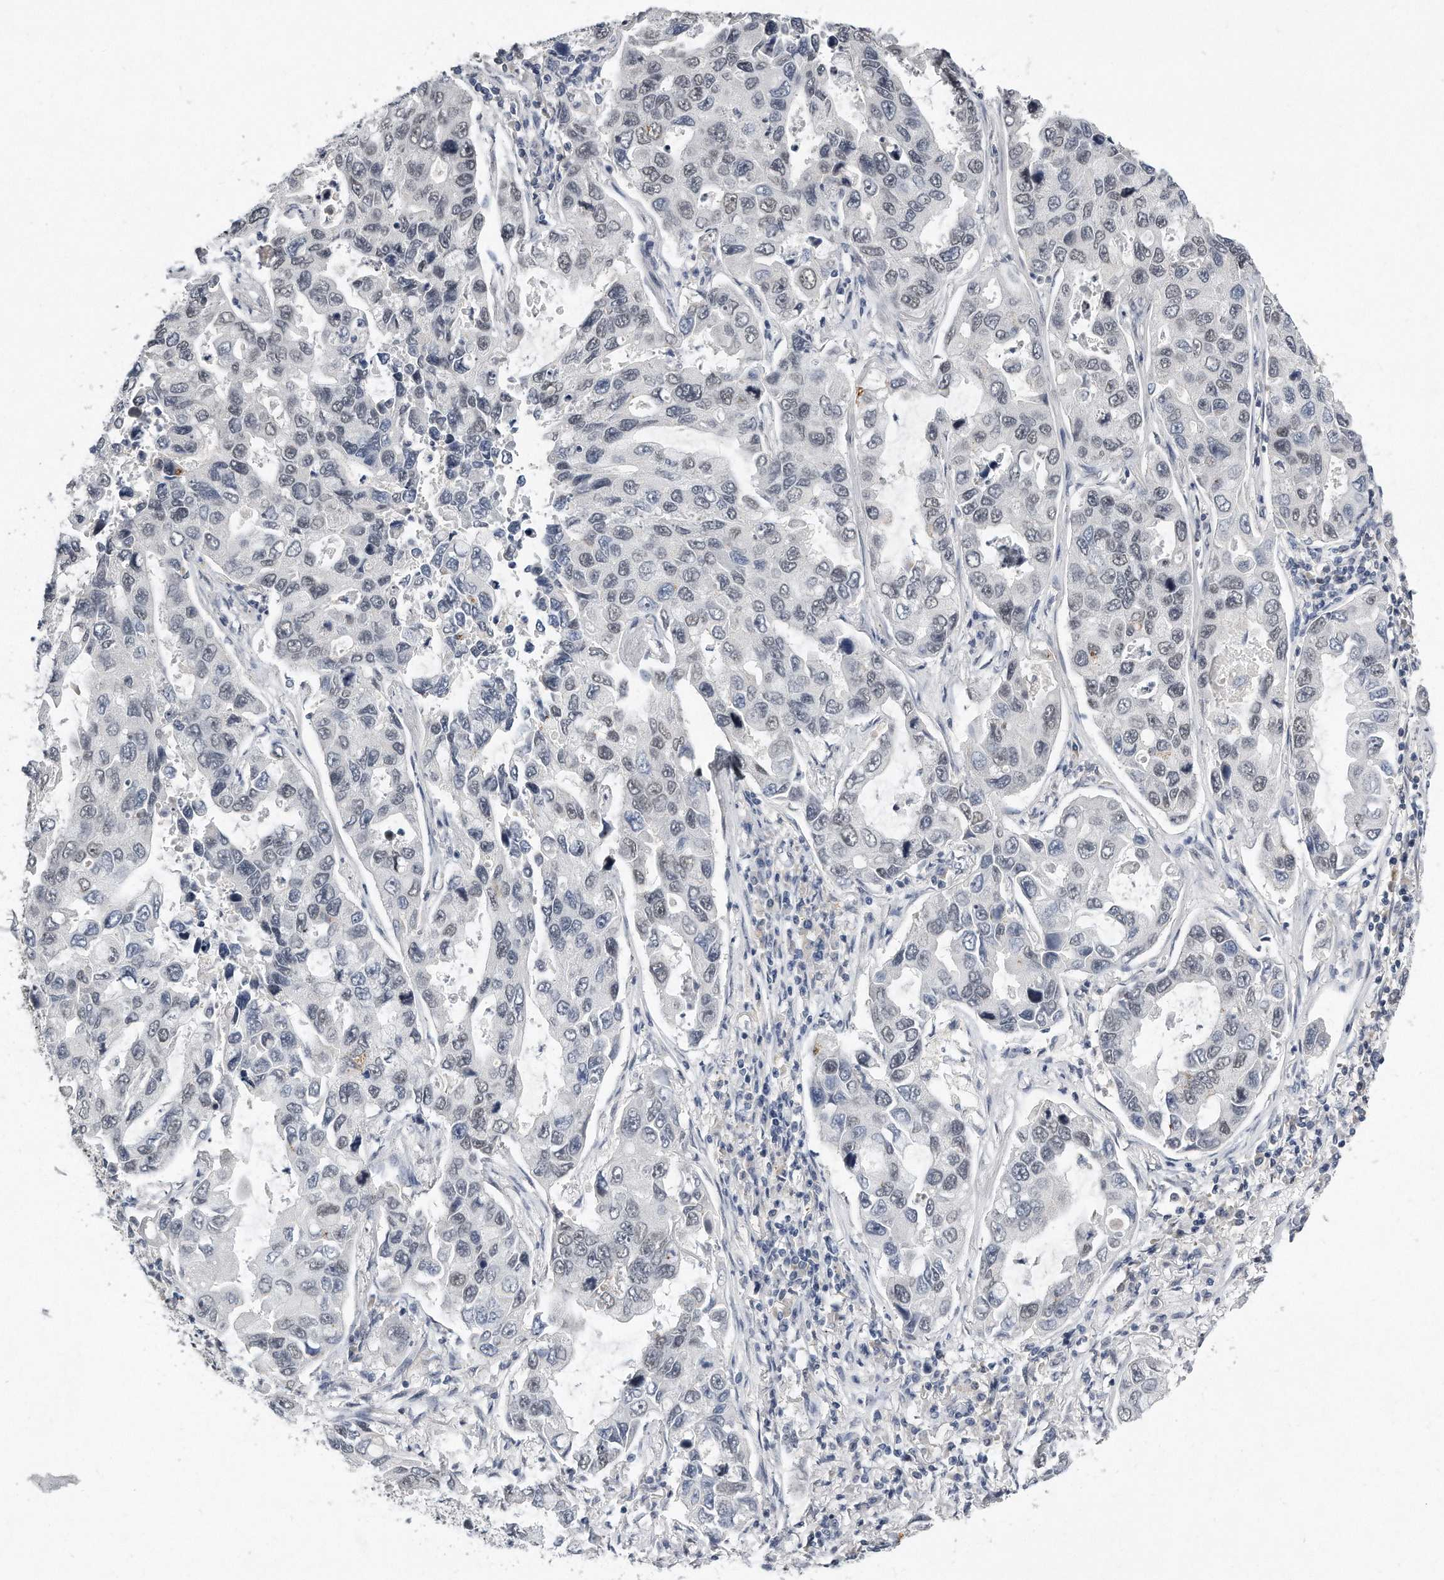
{"staining": {"intensity": "weak", "quantity": "<25%", "location": "nuclear"}, "tissue": "lung cancer", "cell_type": "Tumor cells", "image_type": "cancer", "snomed": [{"axis": "morphology", "description": "Adenocarcinoma, NOS"}, {"axis": "topography", "description": "Lung"}], "caption": "This photomicrograph is of adenocarcinoma (lung) stained with immunohistochemistry to label a protein in brown with the nuclei are counter-stained blue. There is no positivity in tumor cells.", "gene": "CTBP2", "patient": {"sex": "male", "age": 64}}